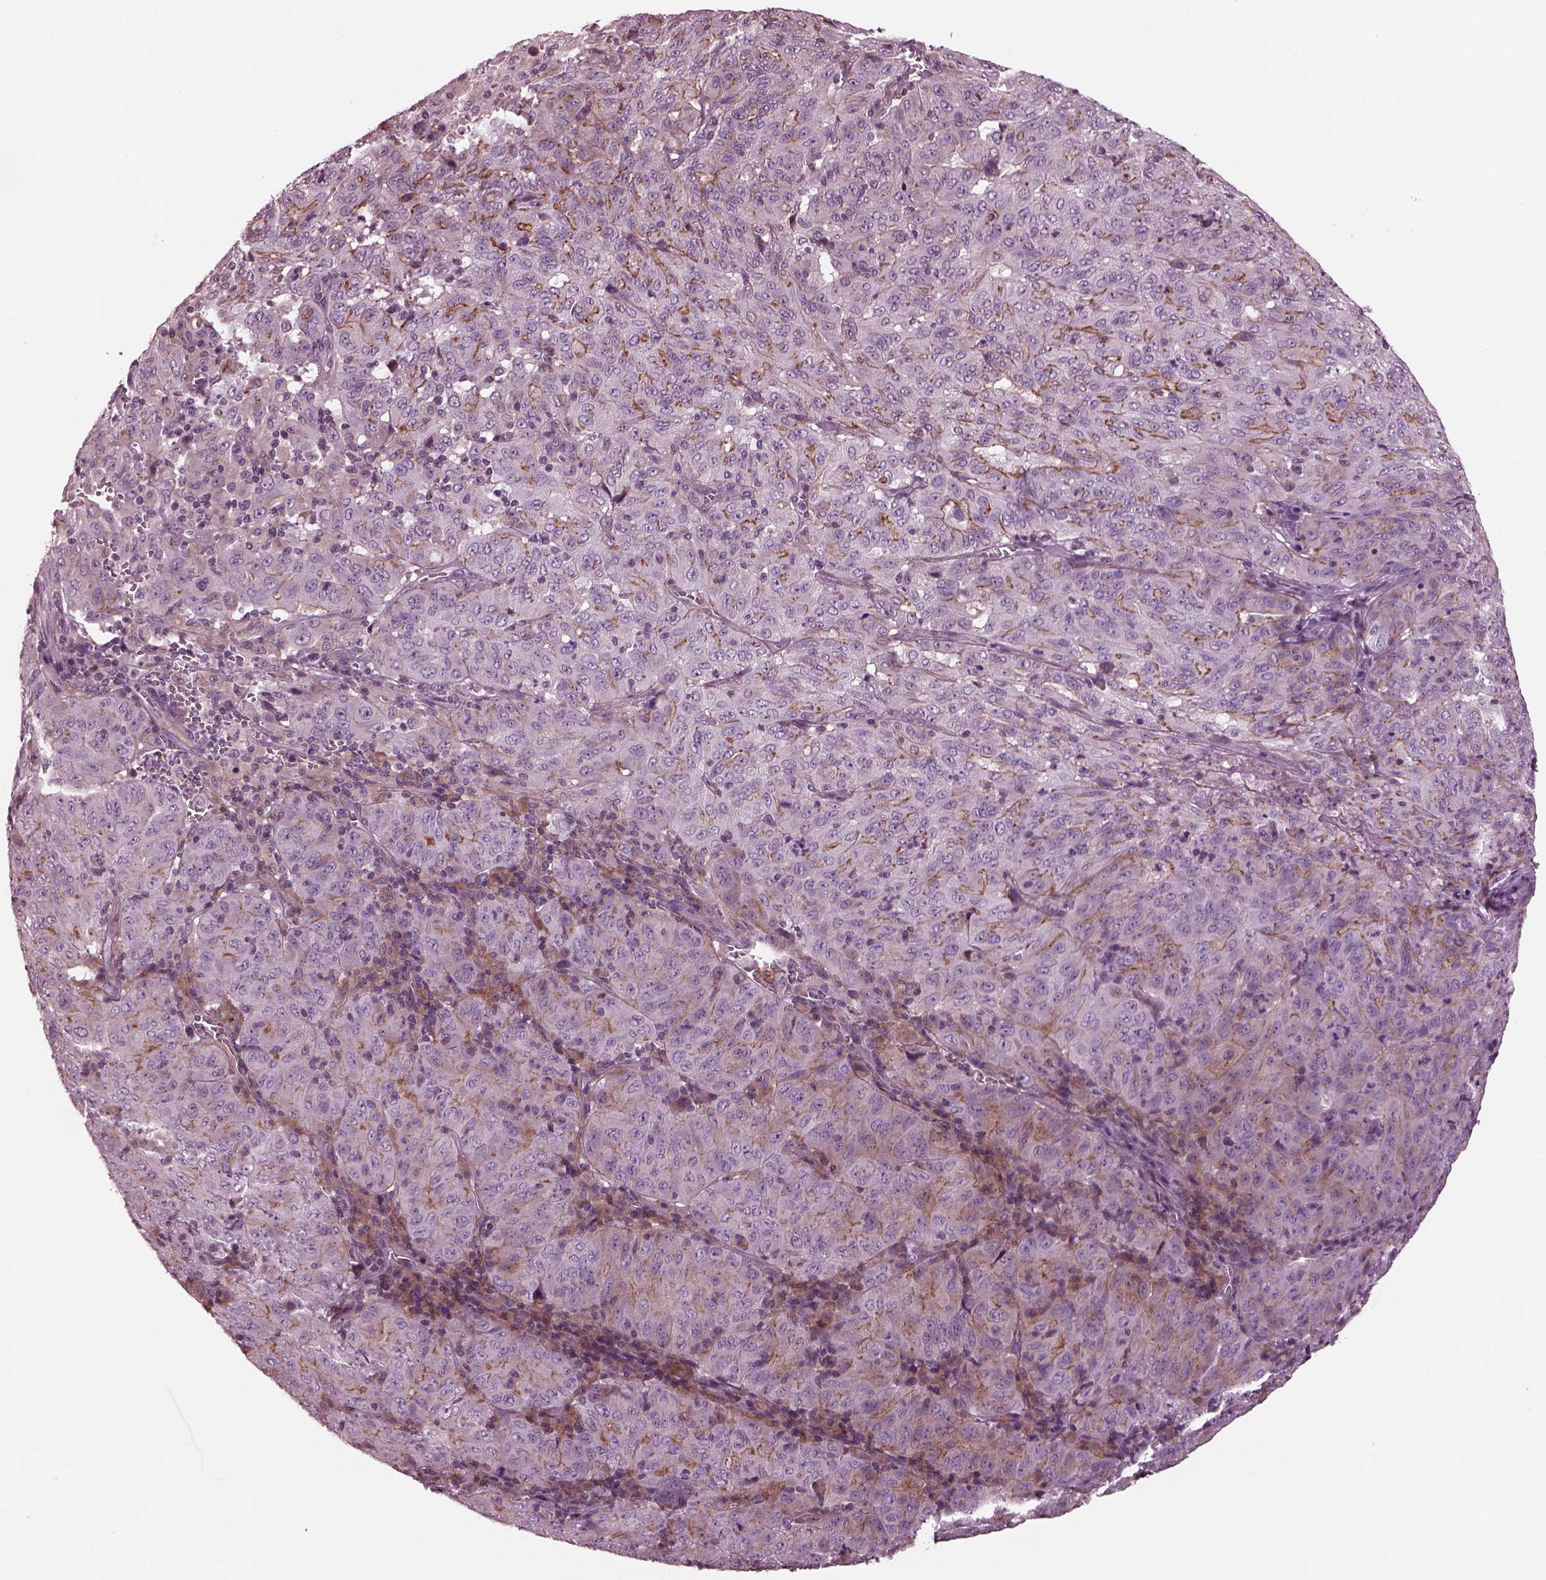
{"staining": {"intensity": "moderate", "quantity": "<25%", "location": "cytoplasmic/membranous"}, "tissue": "pancreatic cancer", "cell_type": "Tumor cells", "image_type": "cancer", "snomed": [{"axis": "morphology", "description": "Adenocarcinoma, NOS"}, {"axis": "topography", "description": "Pancreas"}], "caption": "The immunohistochemical stain shows moderate cytoplasmic/membranous staining in tumor cells of pancreatic cancer (adenocarcinoma) tissue. The staining was performed using DAB (3,3'-diaminobenzidine), with brown indicating positive protein expression. Nuclei are stained blue with hematoxylin.", "gene": "GDF11", "patient": {"sex": "male", "age": 63}}